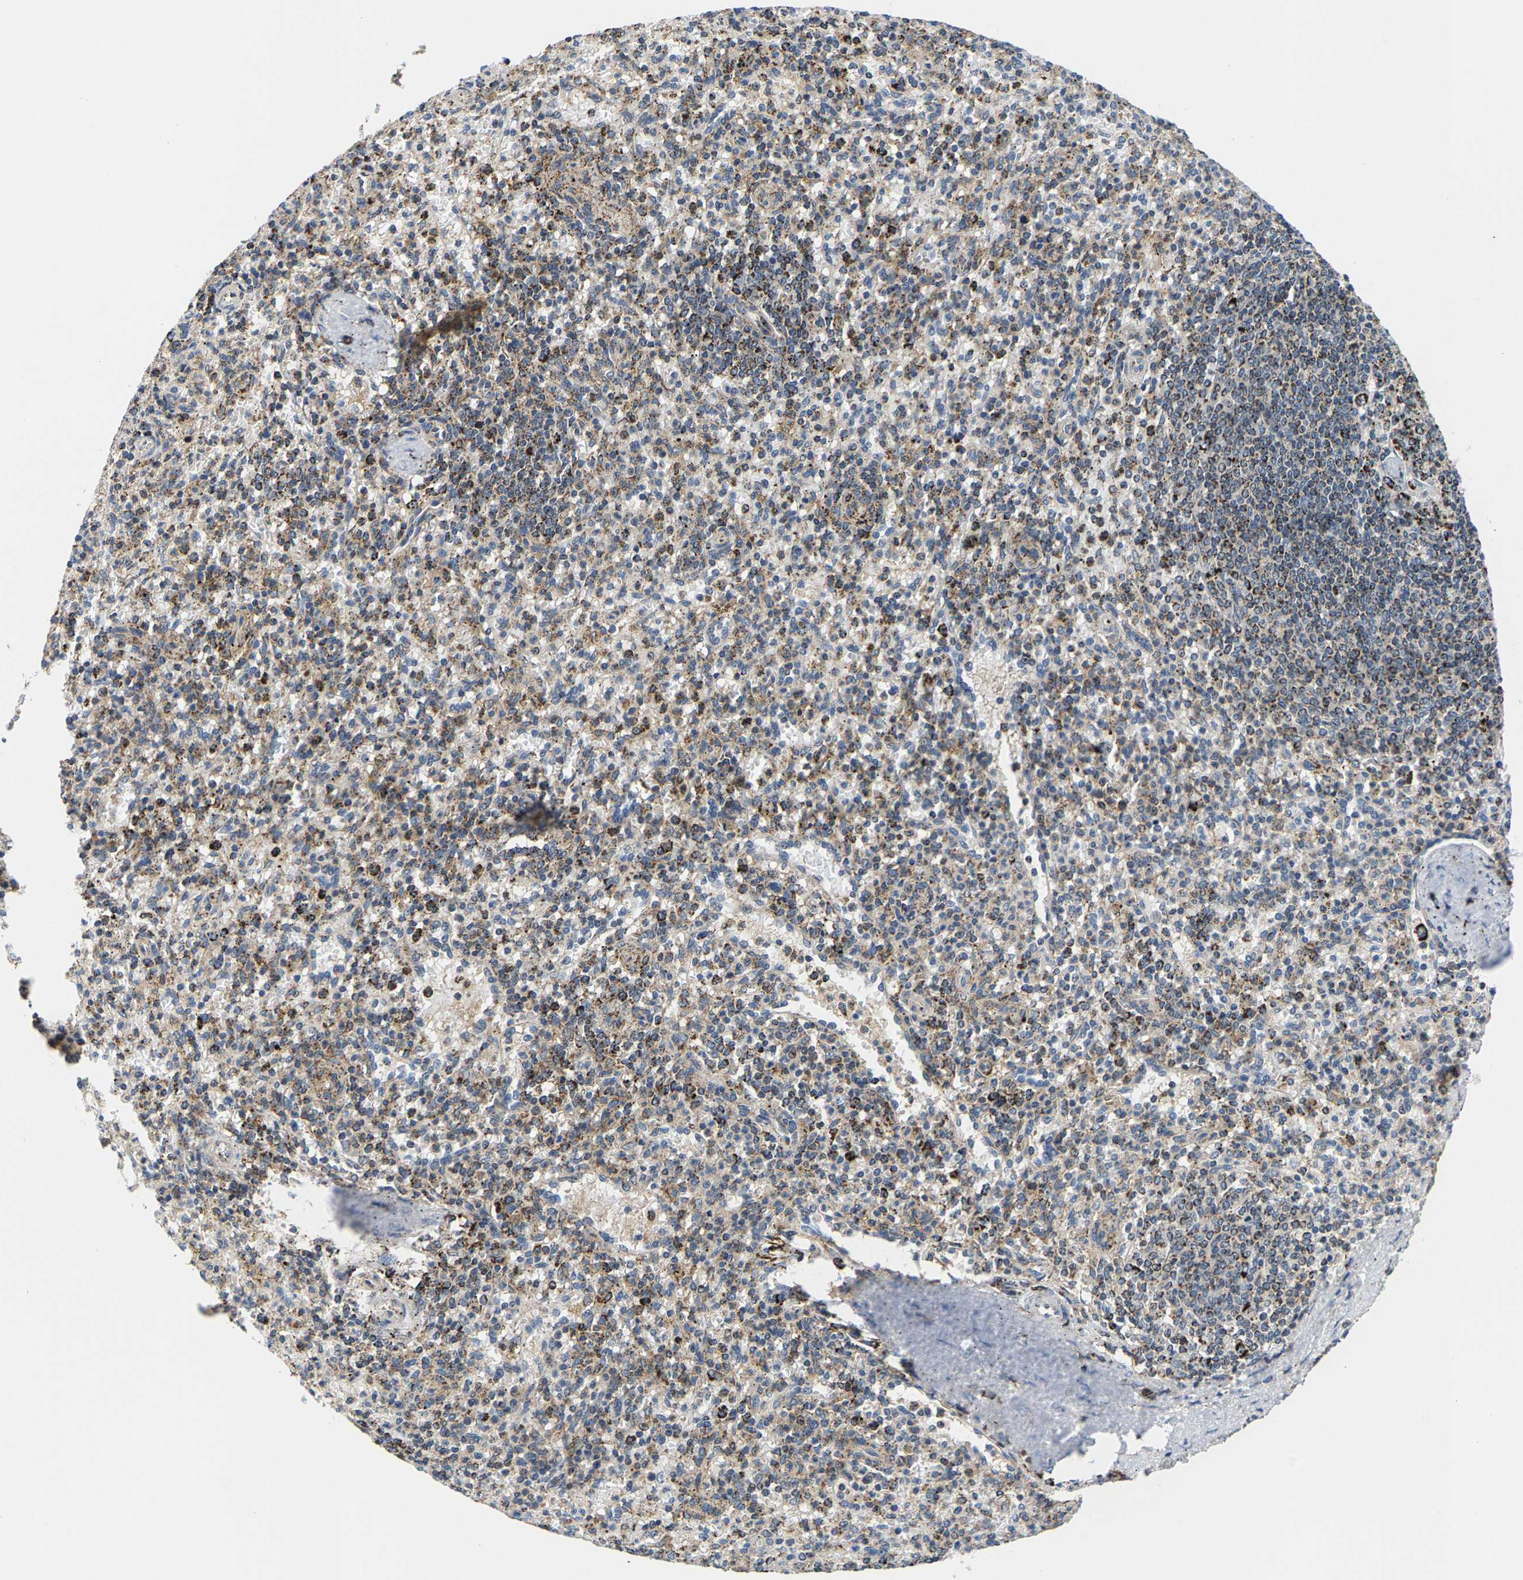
{"staining": {"intensity": "moderate", "quantity": "25%-75%", "location": "cytoplasmic/membranous"}, "tissue": "spleen", "cell_type": "Cells in red pulp", "image_type": "normal", "snomed": [{"axis": "morphology", "description": "Normal tissue, NOS"}, {"axis": "topography", "description": "Spleen"}], "caption": "A histopathology image of human spleen stained for a protein demonstrates moderate cytoplasmic/membranous brown staining in cells in red pulp.", "gene": "SHMT2", "patient": {"sex": "male", "age": 72}}